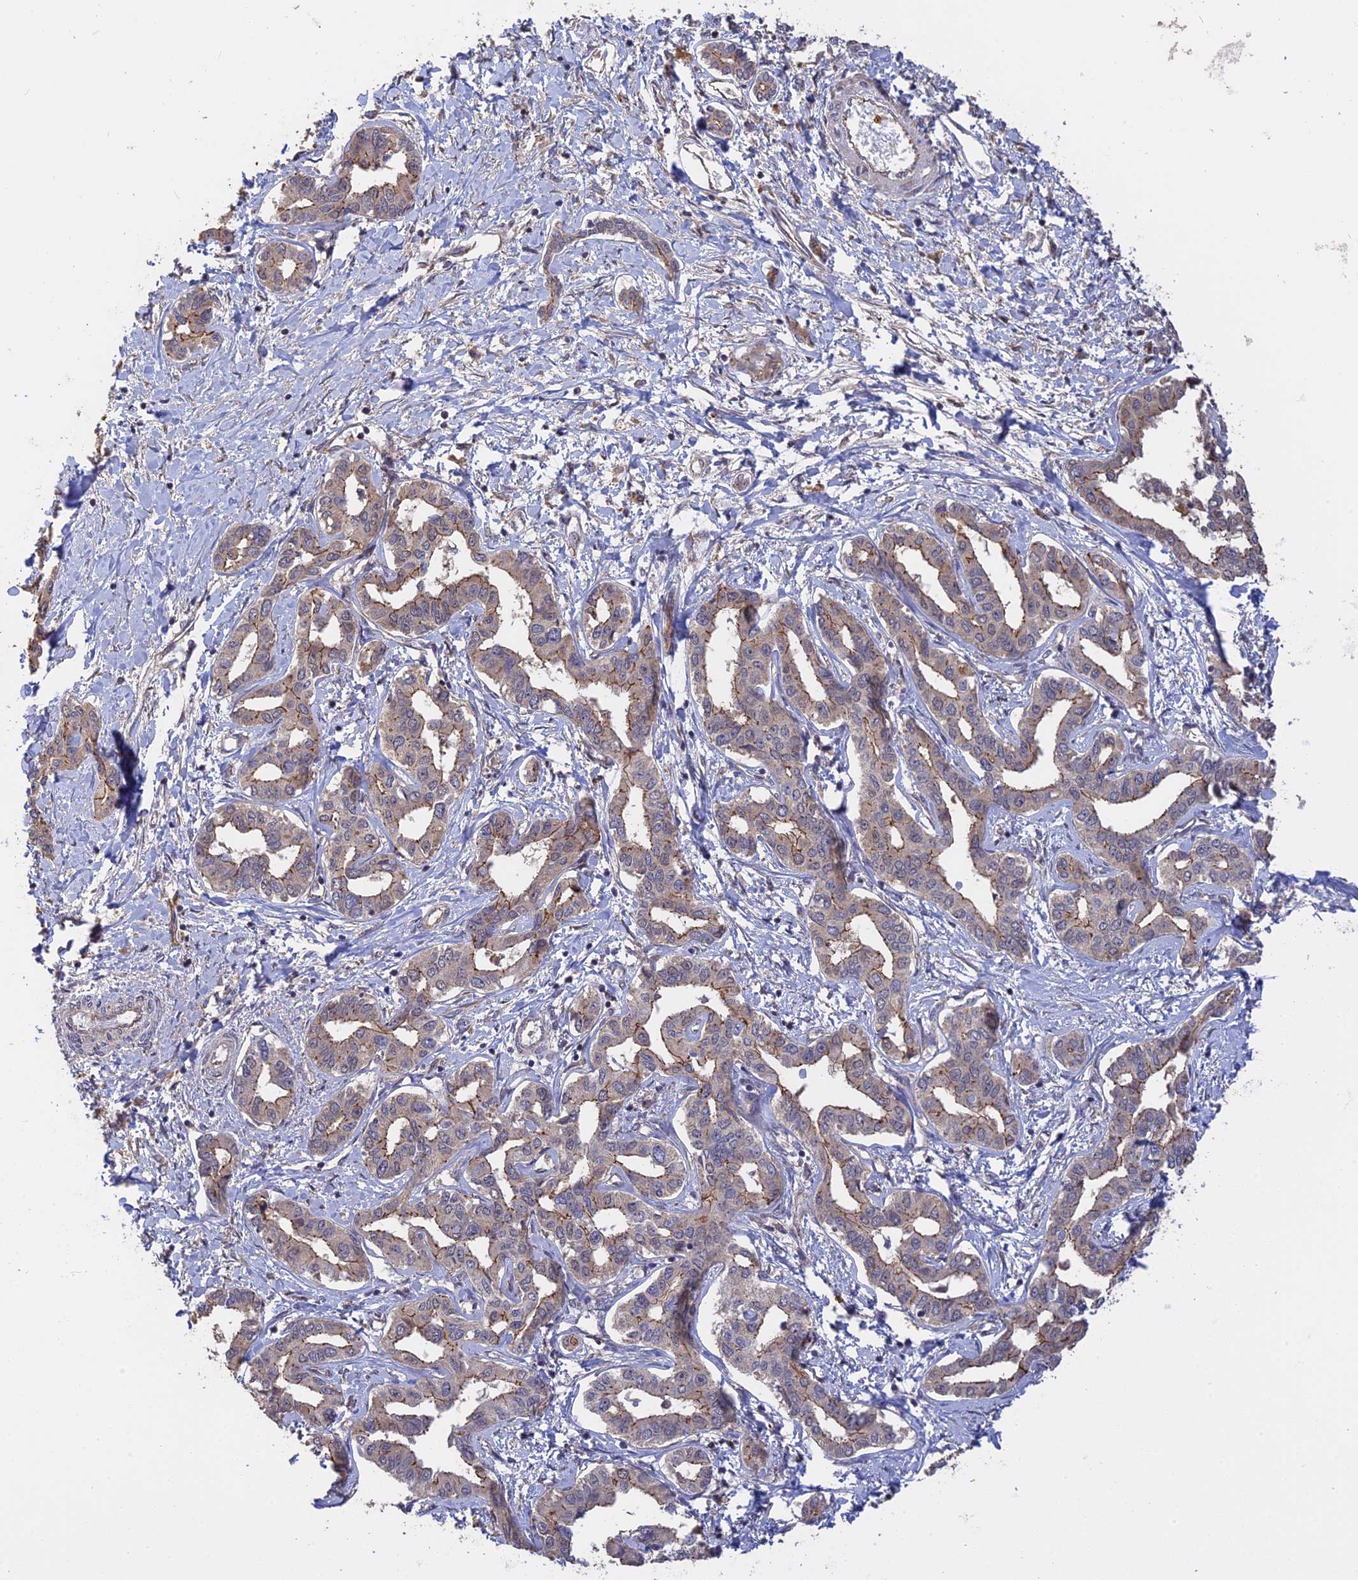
{"staining": {"intensity": "moderate", "quantity": "25%-75%", "location": "cytoplasmic/membranous"}, "tissue": "liver cancer", "cell_type": "Tumor cells", "image_type": "cancer", "snomed": [{"axis": "morphology", "description": "Cholangiocarcinoma"}, {"axis": "topography", "description": "Liver"}], "caption": "This is an image of immunohistochemistry (IHC) staining of liver cancer, which shows moderate staining in the cytoplasmic/membranous of tumor cells.", "gene": "ARHGAP40", "patient": {"sex": "male", "age": 59}}